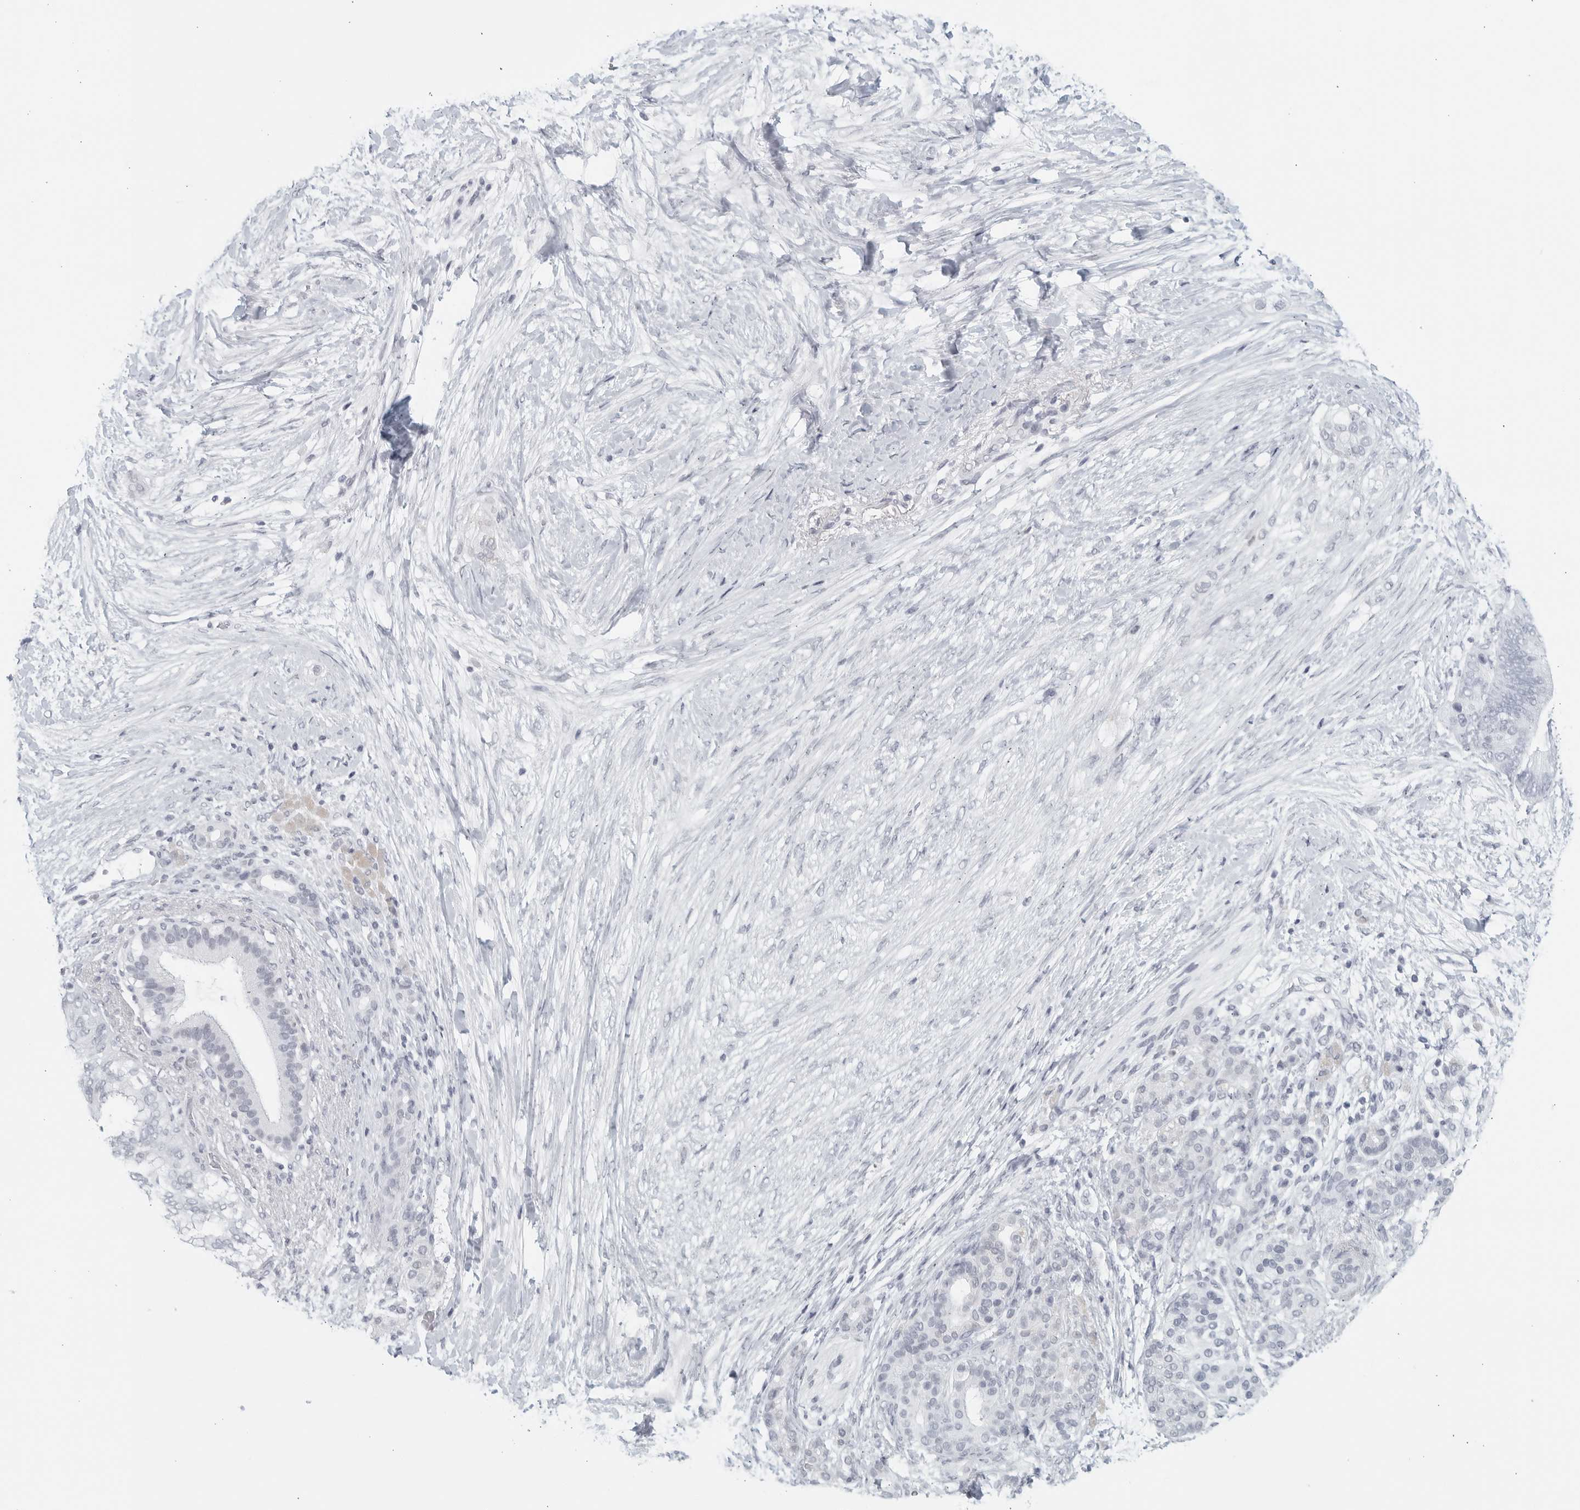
{"staining": {"intensity": "negative", "quantity": "none", "location": "none"}, "tissue": "pancreatic cancer", "cell_type": "Tumor cells", "image_type": "cancer", "snomed": [{"axis": "morphology", "description": "Adenocarcinoma, NOS"}, {"axis": "topography", "description": "Pancreas"}], "caption": "The immunohistochemistry photomicrograph has no significant expression in tumor cells of pancreatic cancer (adenocarcinoma) tissue. Brightfield microscopy of immunohistochemistry (IHC) stained with DAB (3,3'-diaminobenzidine) (brown) and hematoxylin (blue), captured at high magnification.", "gene": "KLK7", "patient": {"sex": "male", "age": 53}}